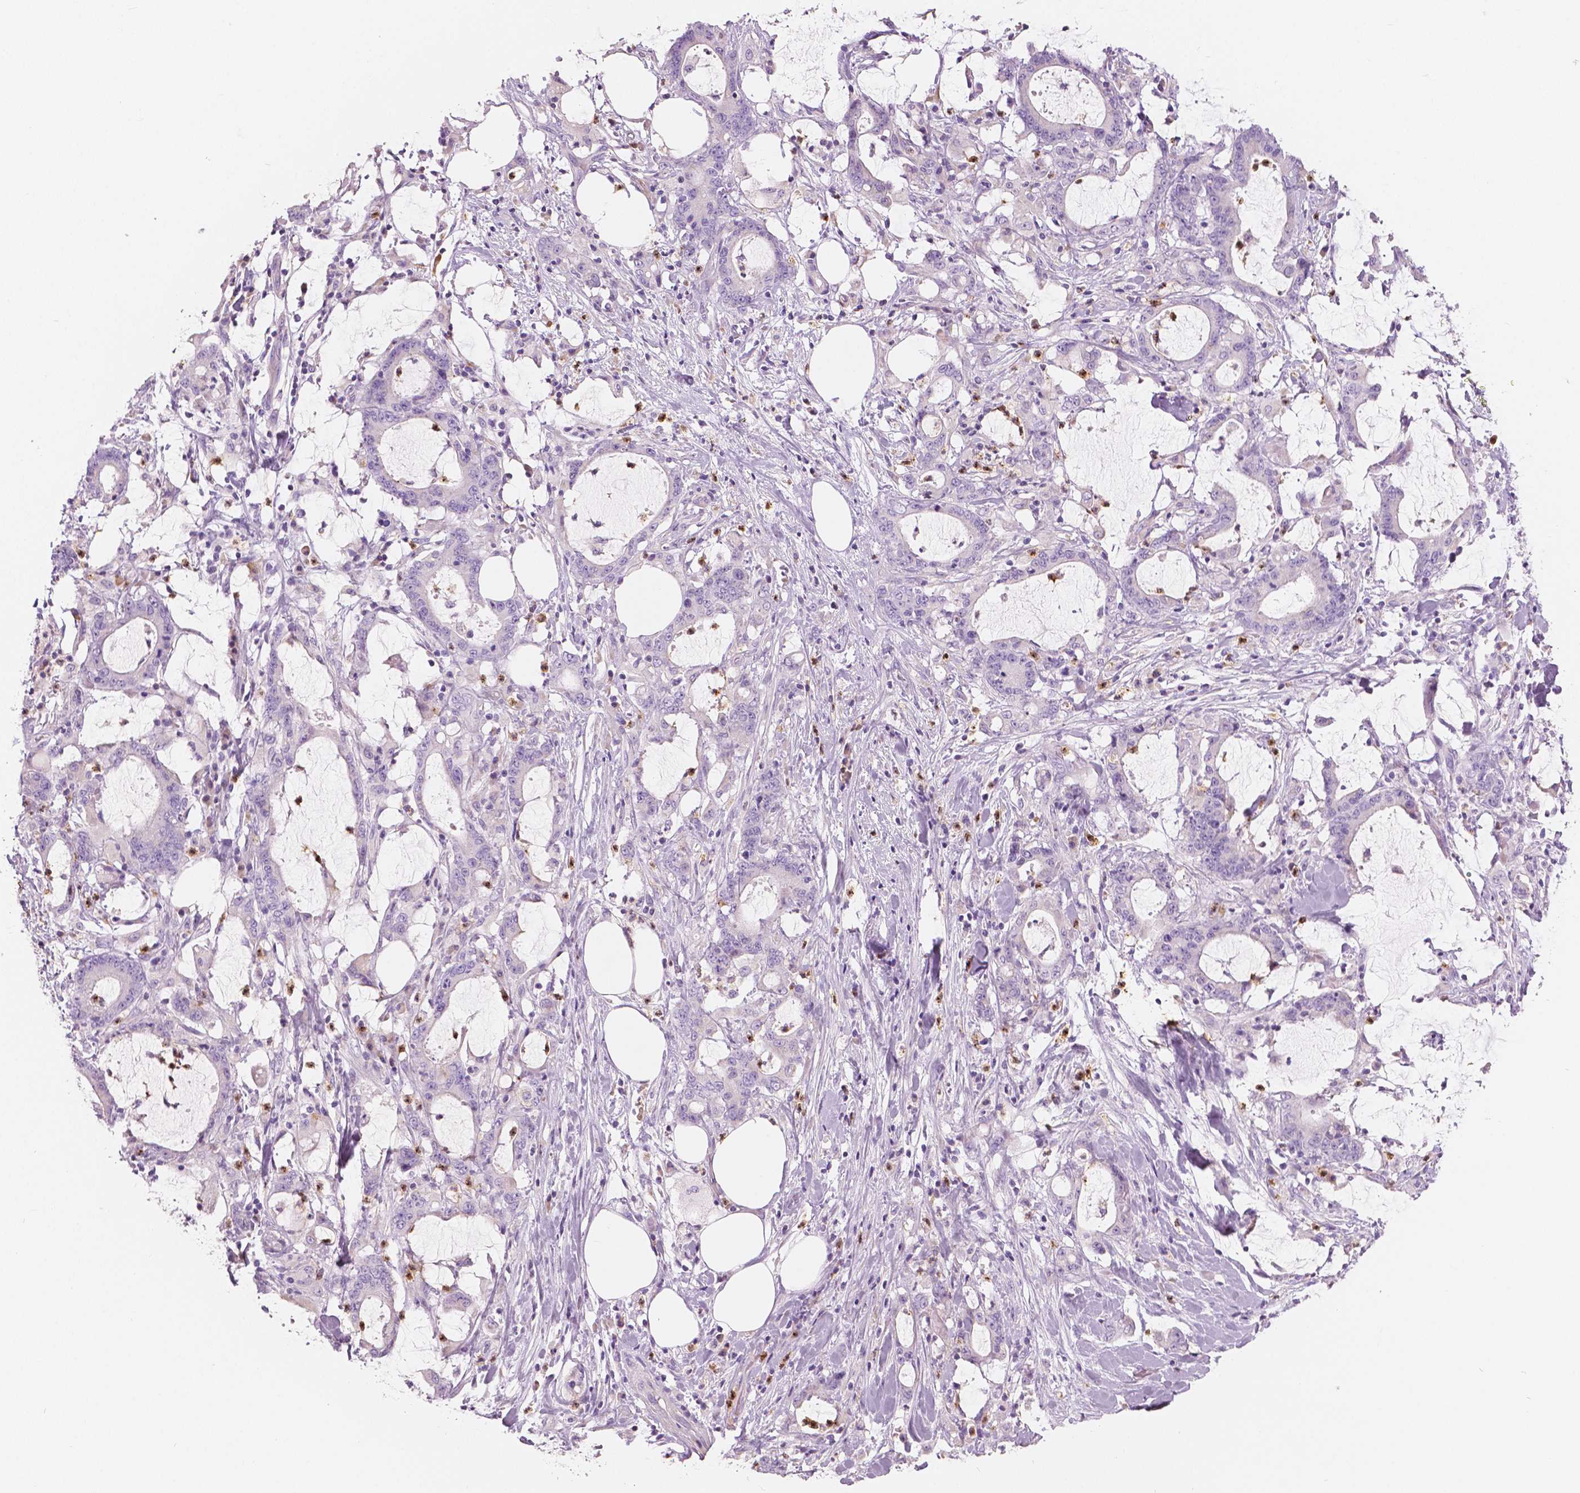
{"staining": {"intensity": "negative", "quantity": "none", "location": "none"}, "tissue": "stomach cancer", "cell_type": "Tumor cells", "image_type": "cancer", "snomed": [{"axis": "morphology", "description": "Adenocarcinoma, NOS"}, {"axis": "topography", "description": "Stomach, upper"}], "caption": "High power microscopy histopathology image of an immunohistochemistry (IHC) image of stomach cancer, revealing no significant positivity in tumor cells. (DAB IHC with hematoxylin counter stain).", "gene": "CXCR2", "patient": {"sex": "male", "age": 68}}